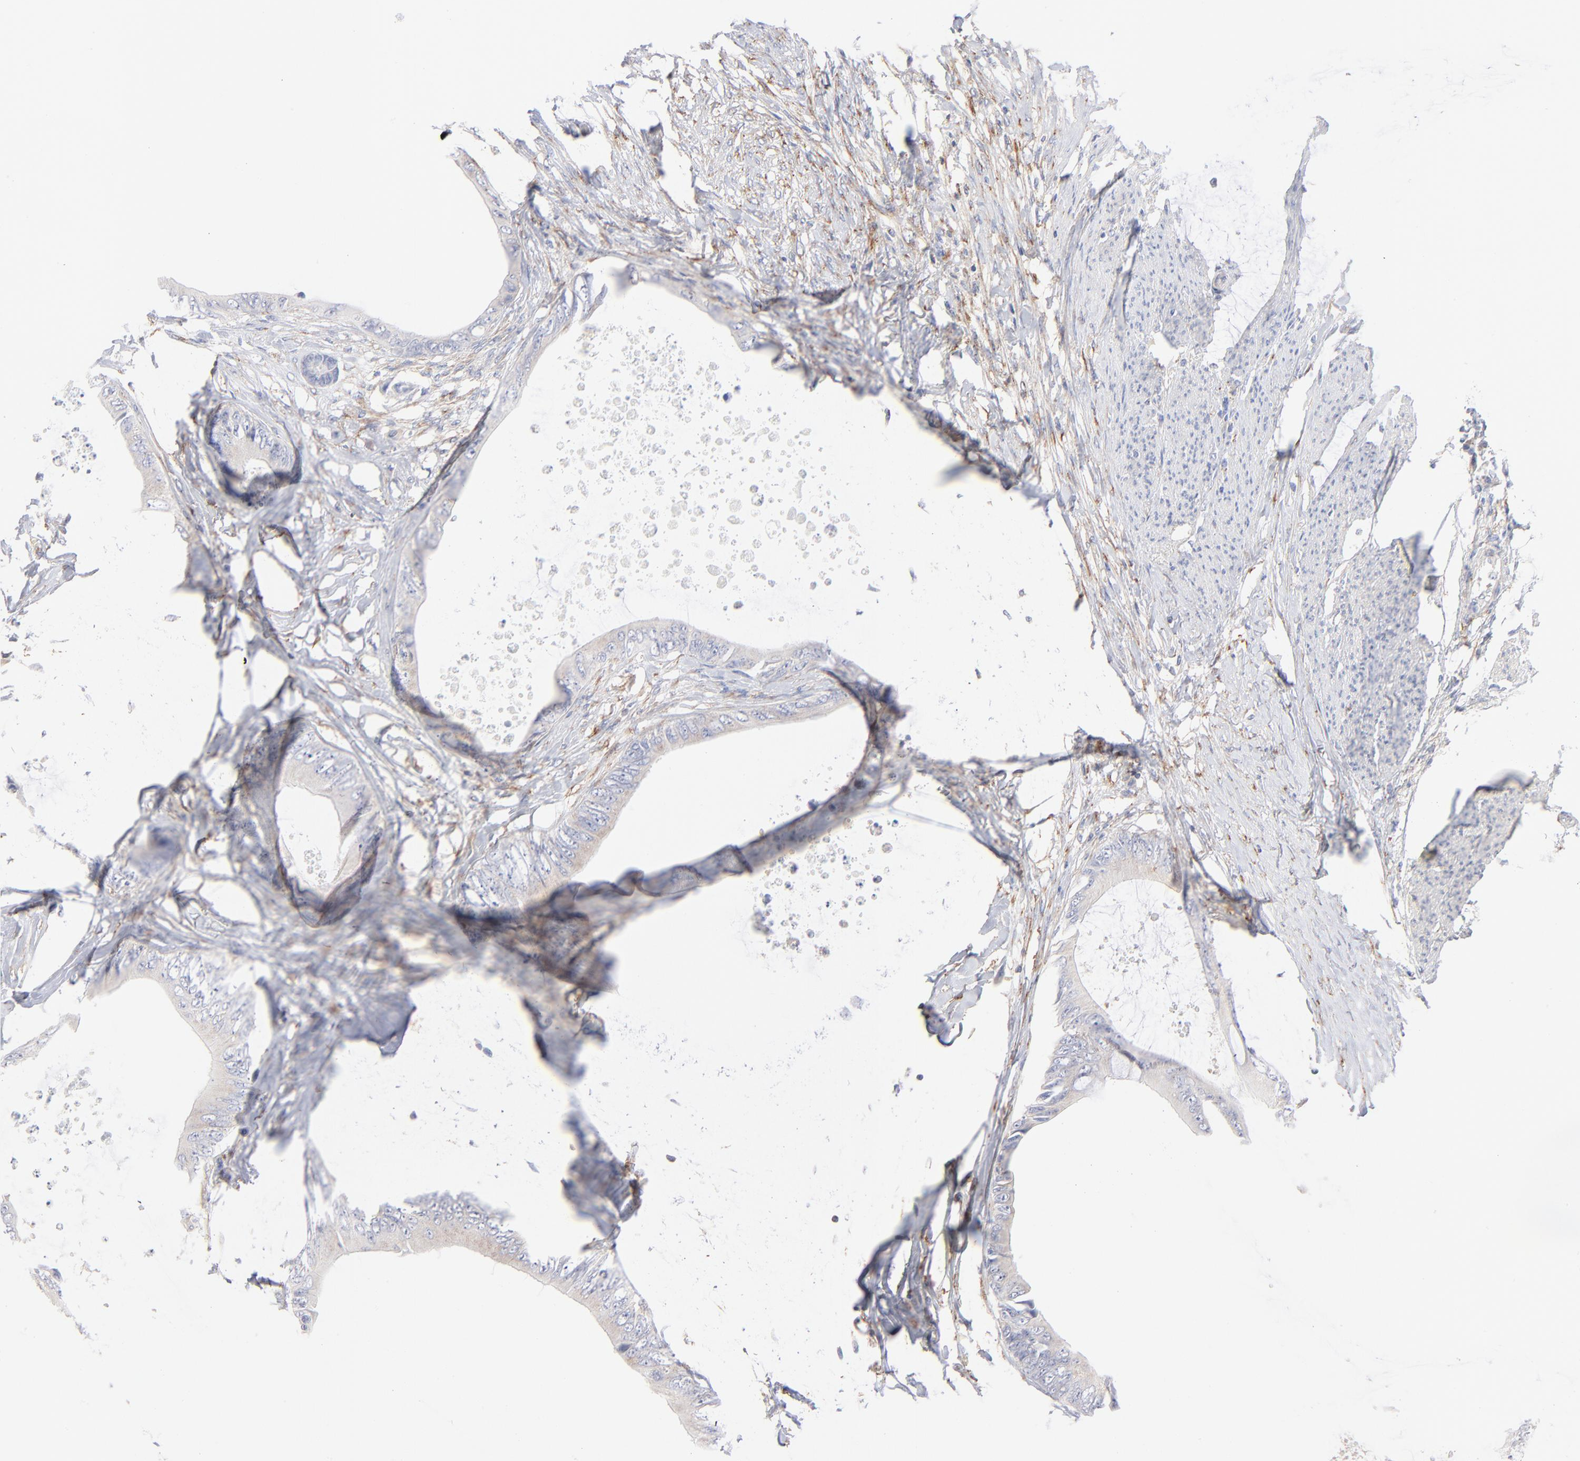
{"staining": {"intensity": "negative", "quantity": "none", "location": "none"}, "tissue": "colorectal cancer", "cell_type": "Tumor cells", "image_type": "cancer", "snomed": [{"axis": "morphology", "description": "Normal tissue, NOS"}, {"axis": "morphology", "description": "Adenocarcinoma, NOS"}, {"axis": "topography", "description": "Rectum"}, {"axis": "topography", "description": "Peripheral nerve tissue"}], "caption": "Tumor cells are negative for protein expression in human colorectal adenocarcinoma.", "gene": "SEPTIN6", "patient": {"sex": "female", "age": 77}}